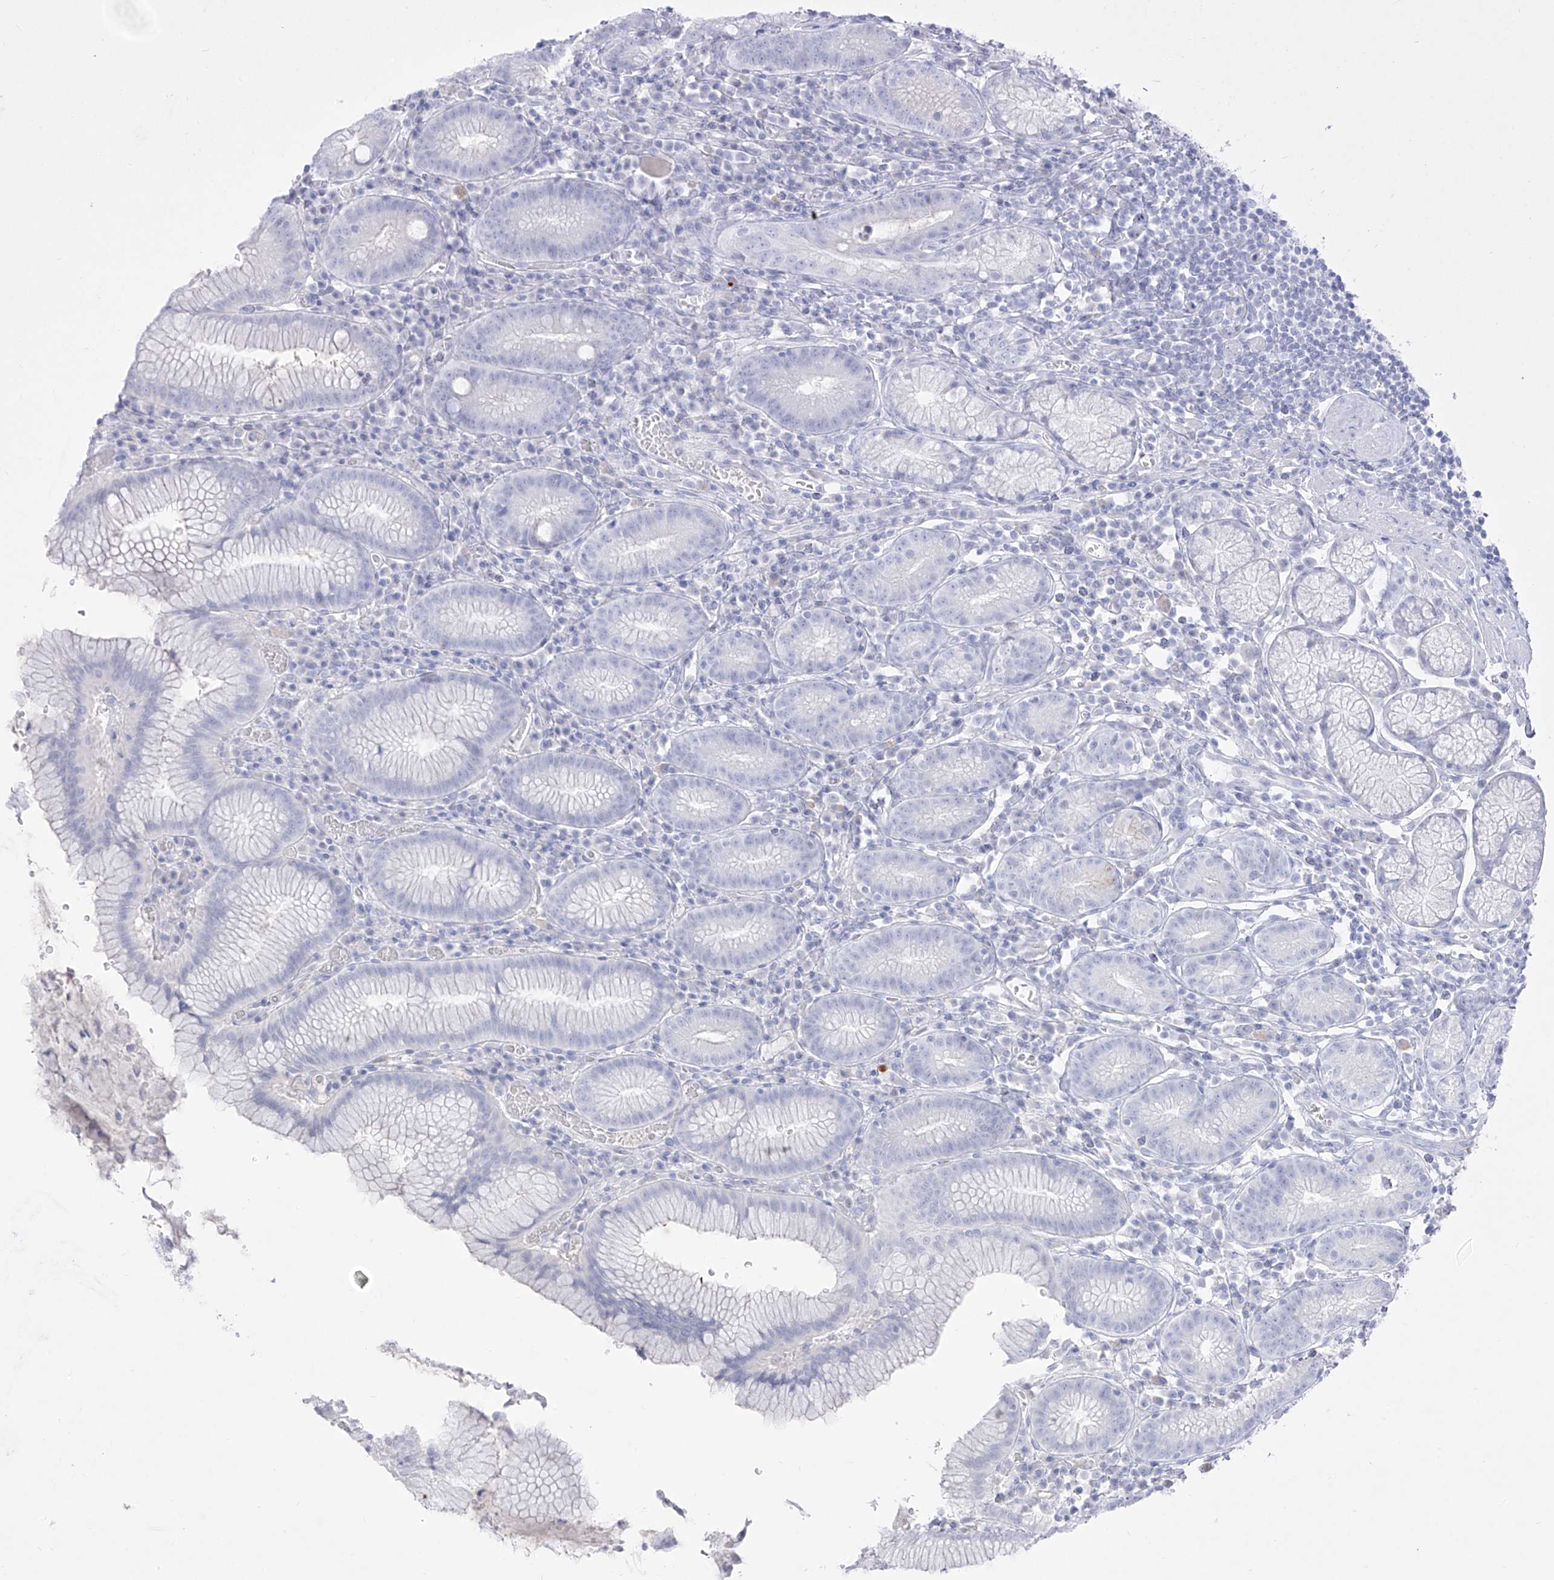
{"staining": {"intensity": "negative", "quantity": "none", "location": "none"}, "tissue": "stomach", "cell_type": "Glandular cells", "image_type": "normal", "snomed": [{"axis": "morphology", "description": "Normal tissue, NOS"}, {"axis": "topography", "description": "Stomach"}], "caption": "A high-resolution image shows immunohistochemistry (IHC) staining of normal stomach, which shows no significant staining in glandular cells. (DAB (3,3'-diaminobenzidine) immunohistochemistry, high magnification).", "gene": "TGM4", "patient": {"sex": "male", "age": 55}}